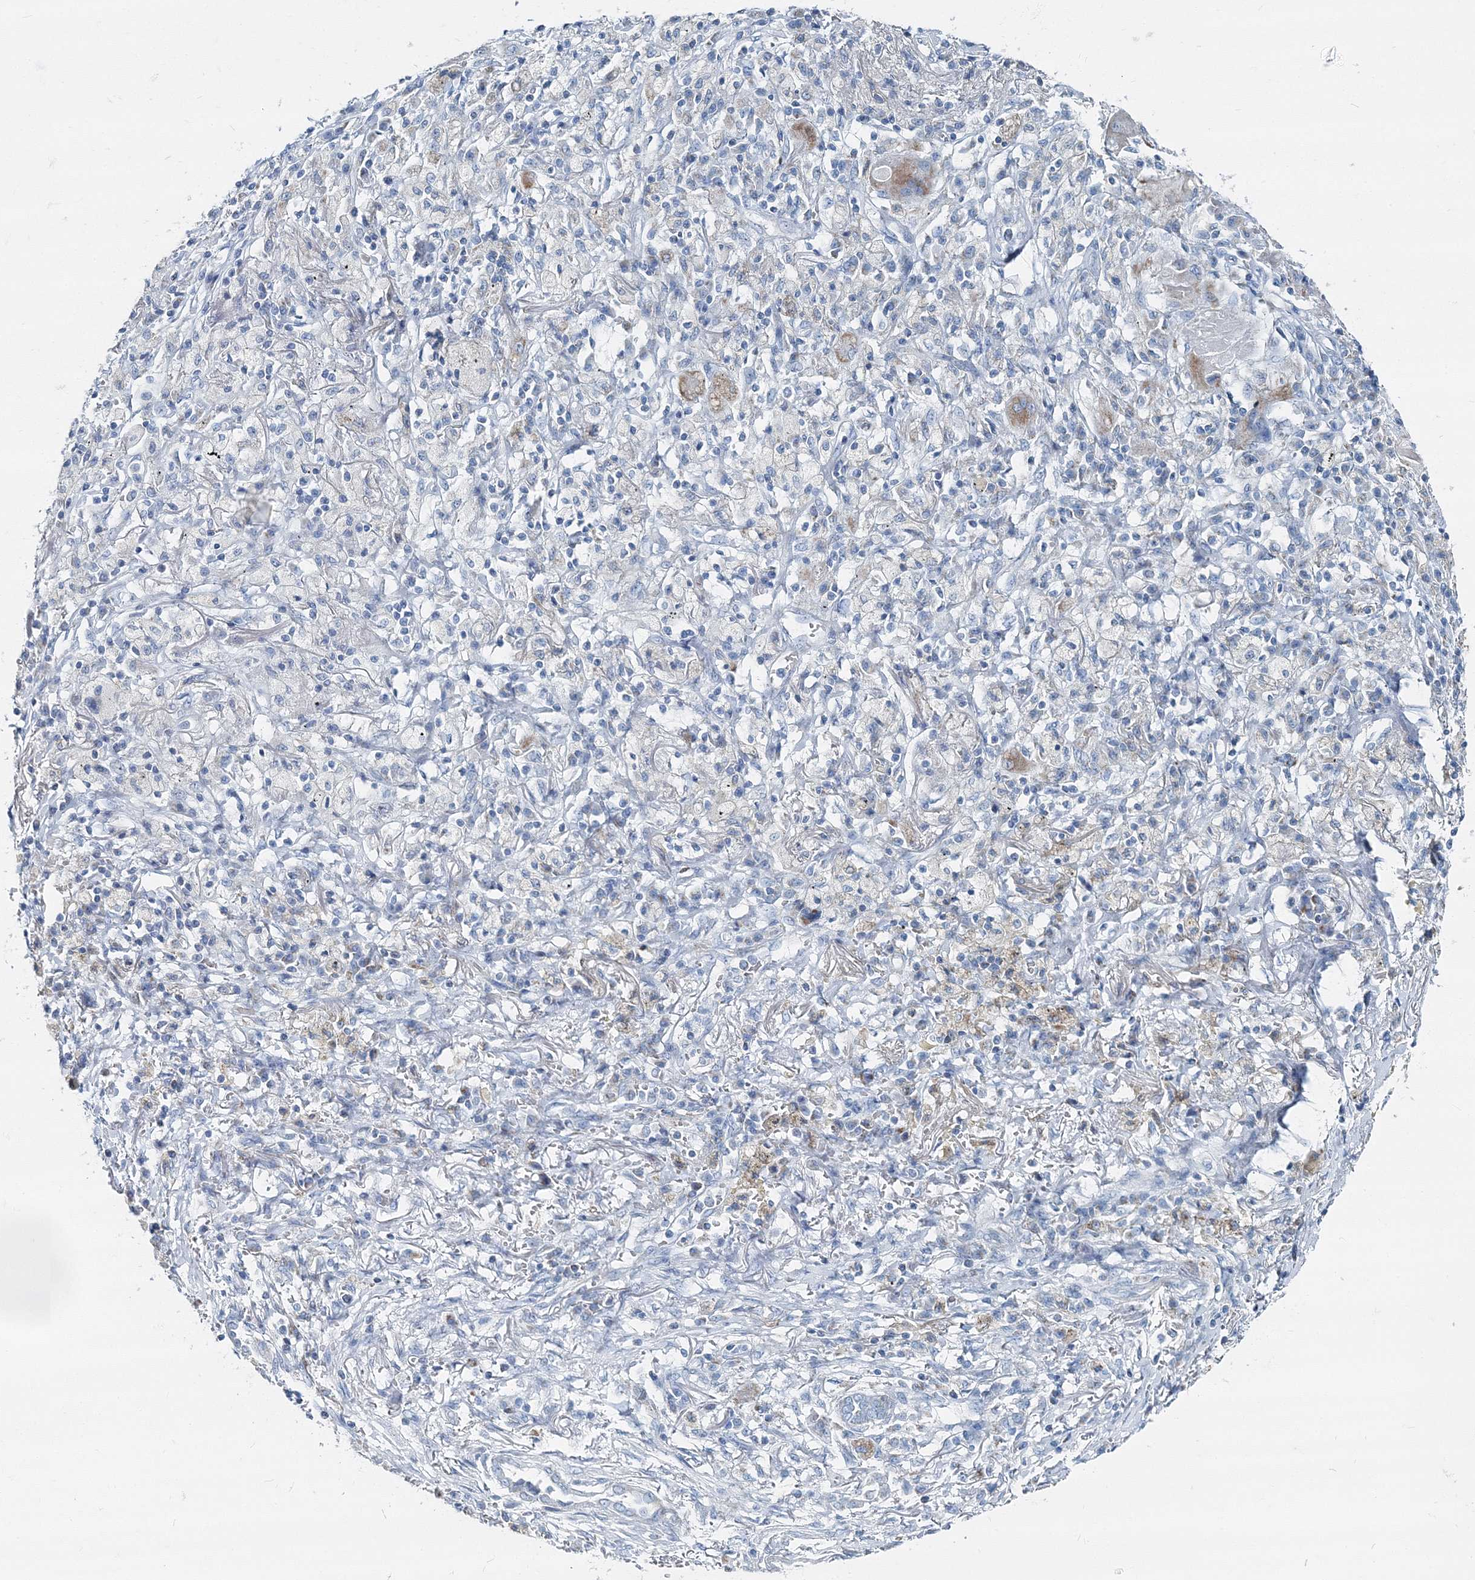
{"staining": {"intensity": "weak", "quantity": "<25%", "location": "cytoplasmic/membranous"}, "tissue": "lung cancer", "cell_type": "Tumor cells", "image_type": "cancer", "snomed": [{"axis": "morphology", "description": "Squamous cell carcinoma, NOS"}, {"axis": "topography", "description": "Lung"}], "caption": "Protein analysis of lung cancer (squamous cell carcinoma) shows no significant positivity in tumor cells.", "gene": "GABARAPL2", "patient": {"sex": "male", "age": 61}}